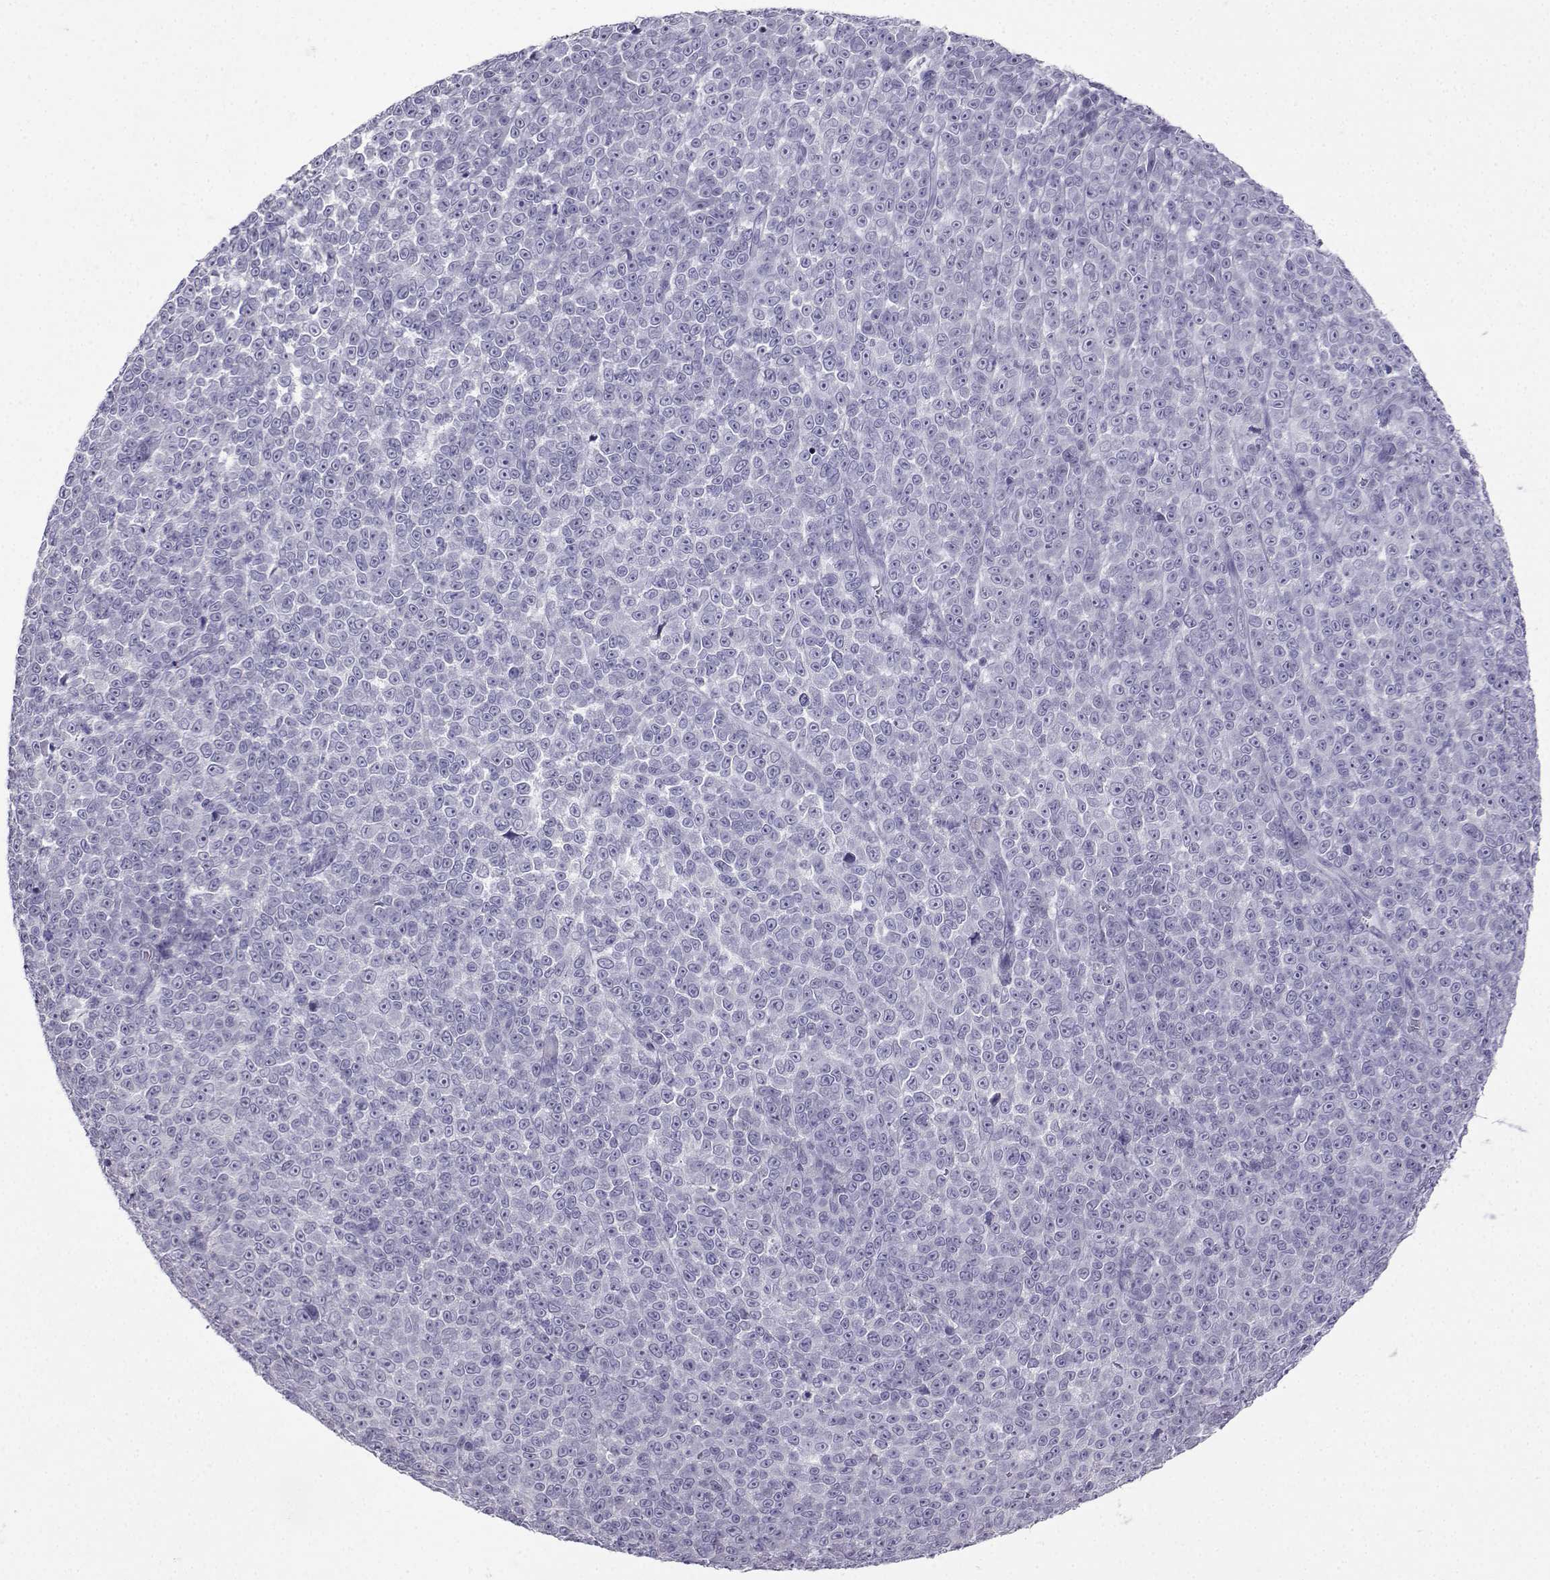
{"staining": {"intensity": "negative", "quantity": "none", "location": "none"}, "tissue": "melanoma", "cell_type": "Tumor cells", "image_type": "cancer", "snomed": [{"axis": "morphology", "description": "Malignant melanoma, NOS"}, {"axis": "topography", "description": "Skin"}], "caption": "Immunohistochemistry of melanoma demonstrates no expression in tumor cells.", "gene": "KIF17", "patient": {"sex": "female", "age": 95}}